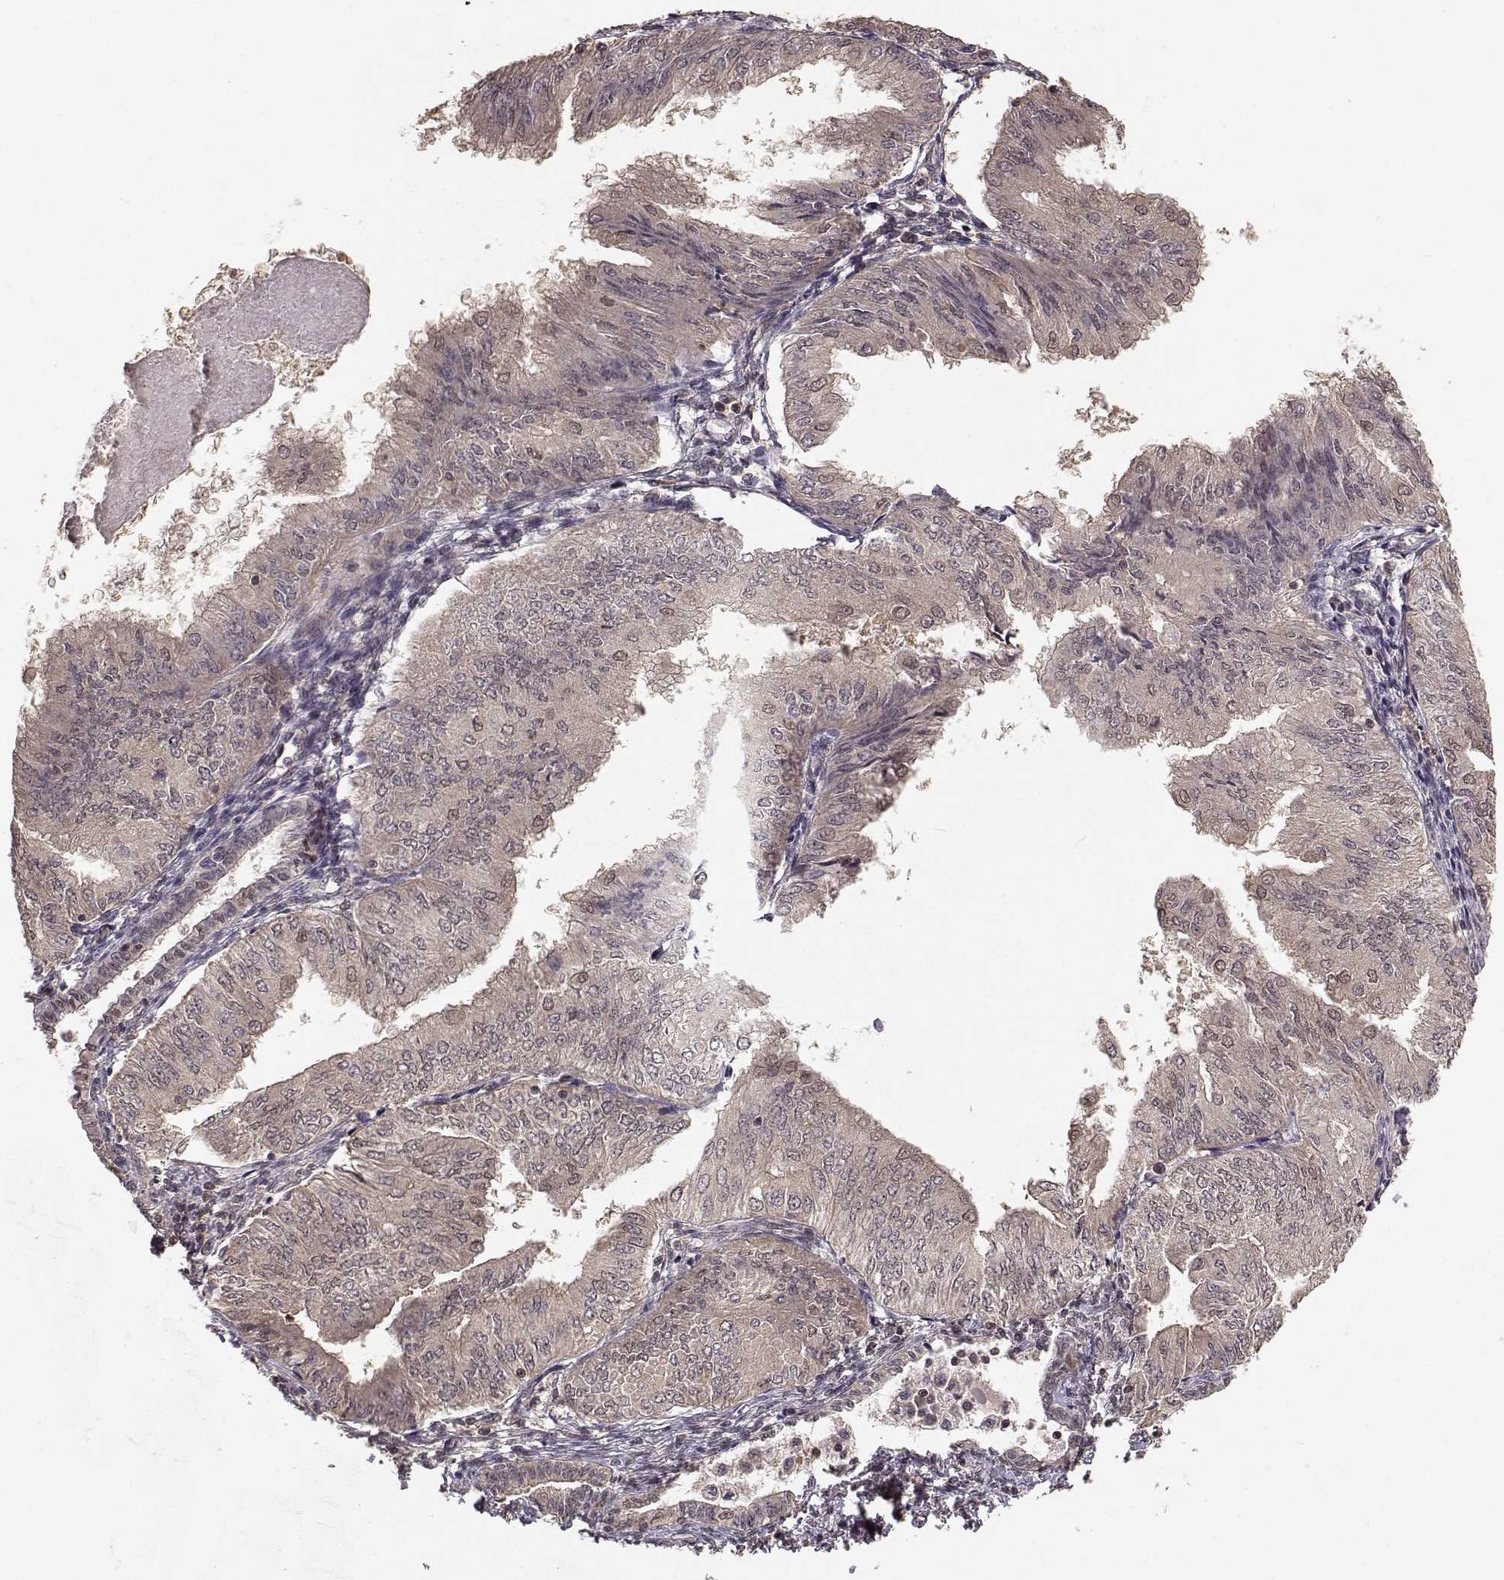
{"staining": {"intensity": "weak", "quantity": "25%-75%", "location": "cytoplasmic/membranous"}, "tissue": "endometrial cancer", "cell_type": "Tumor cells", "image_type": "cancer", "snomed": [{"axis": "morphology", "description": "Adenocarcinoma, NOS"}, {"axis": "topography", "description": "Endometrium"}], "caption": "Weak cytoplasmic/membranous expression for a protein is seen in approximately 25%-75% of tumor cells of endometrial cancer (adenocarcinoma) using immunohistochemistry (IHC).", "gene": "PLEKHG3", "patient": {"sex": "female", "age": 53}}